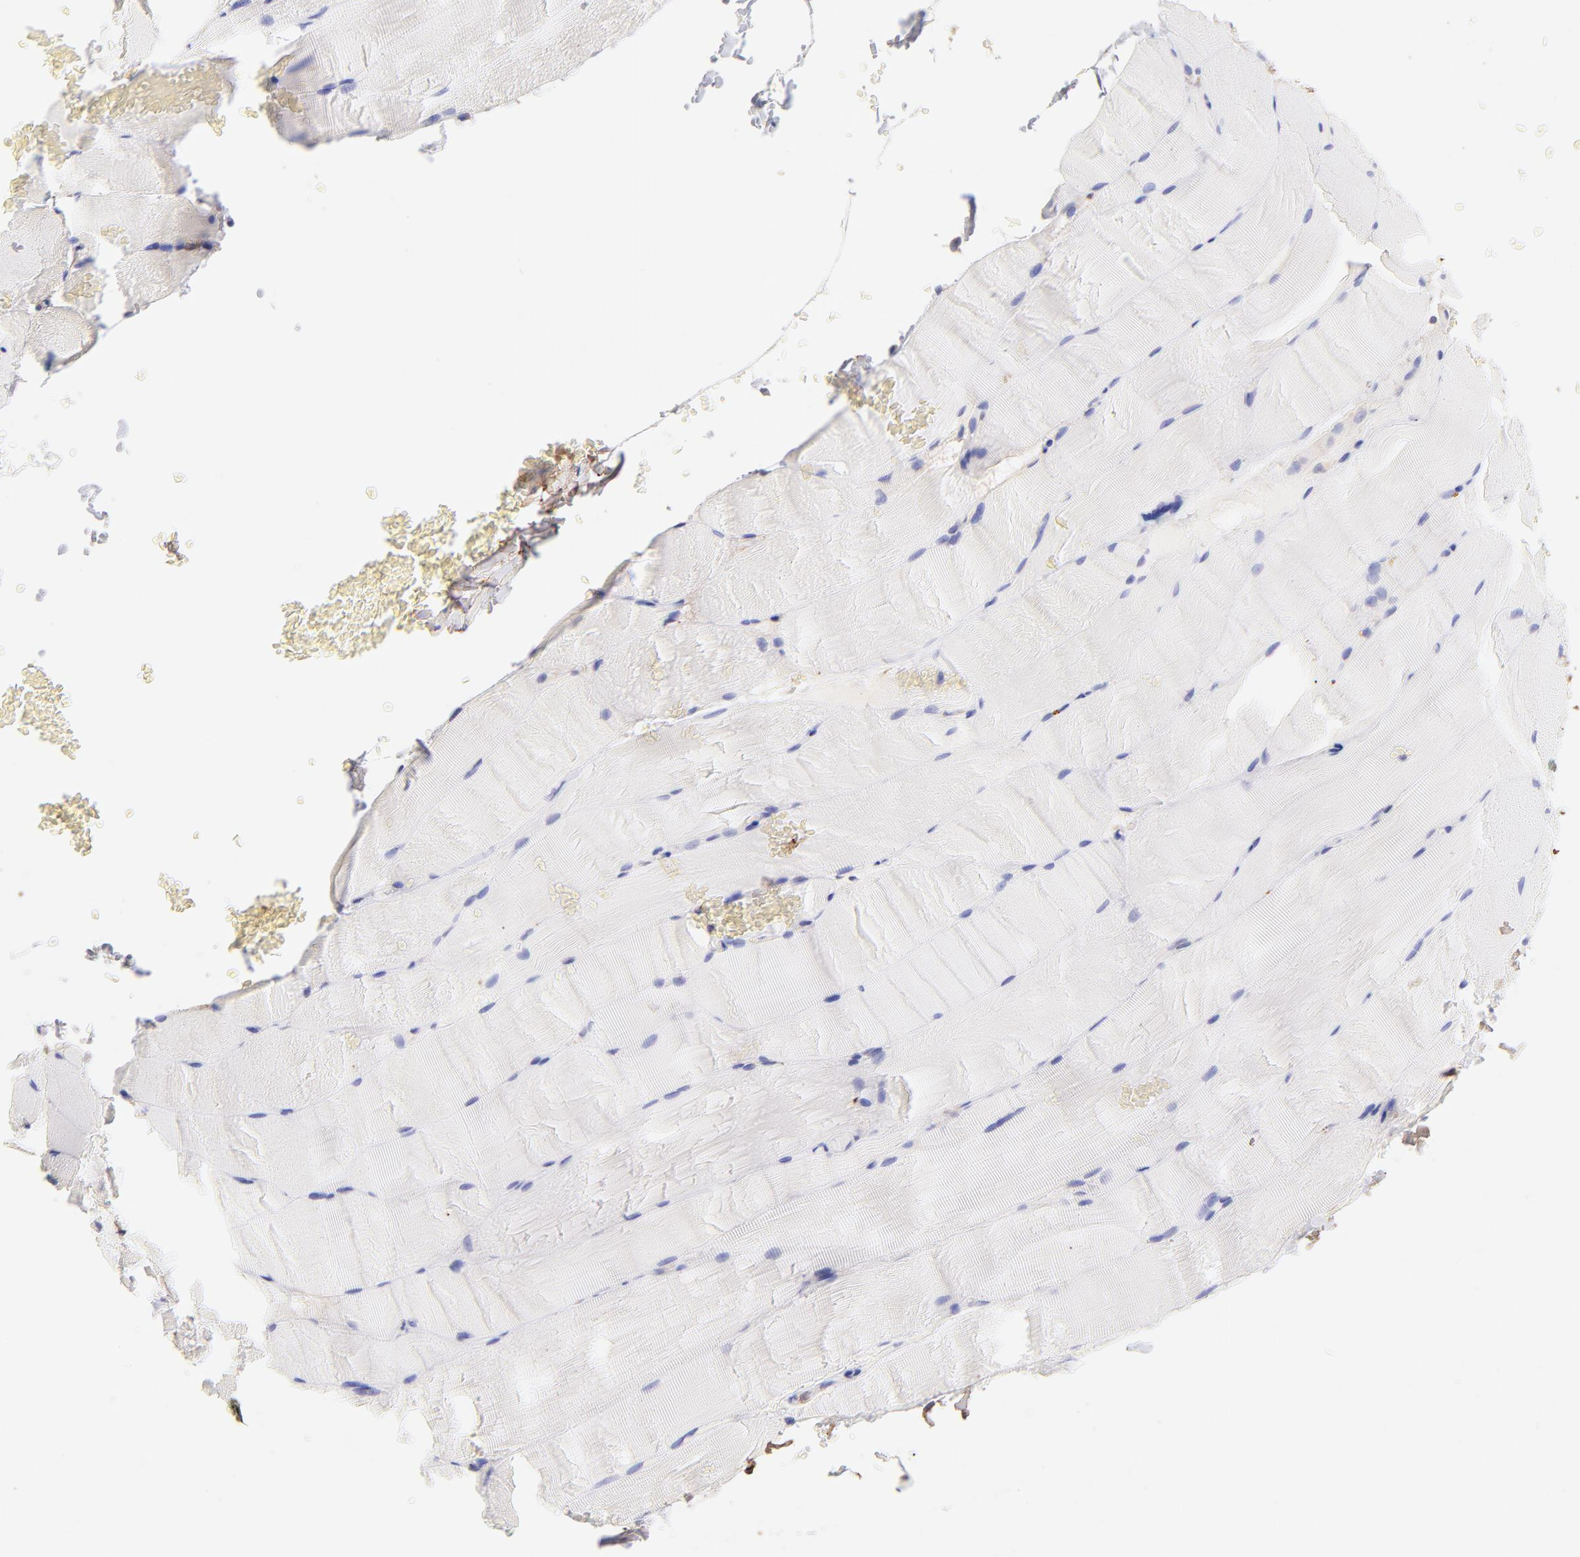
{"staining": {"intensity": "negative", "quantity": "none", "location": "none"}, "tissue": "skeletal muscle", "cell_type": "Myocytes", "image_type": "normal", "snomed": [{"axis": "morphology", "description": "Normal tissue, NOS"}, {"axis": "topography", "description": "Skeletal muscle"}], "caption": "Micrograph shows no protein staining in myocytes of benign skeletal muscle.", "gene": "BGN", "patient": {"sex": "female", "age": 37}}